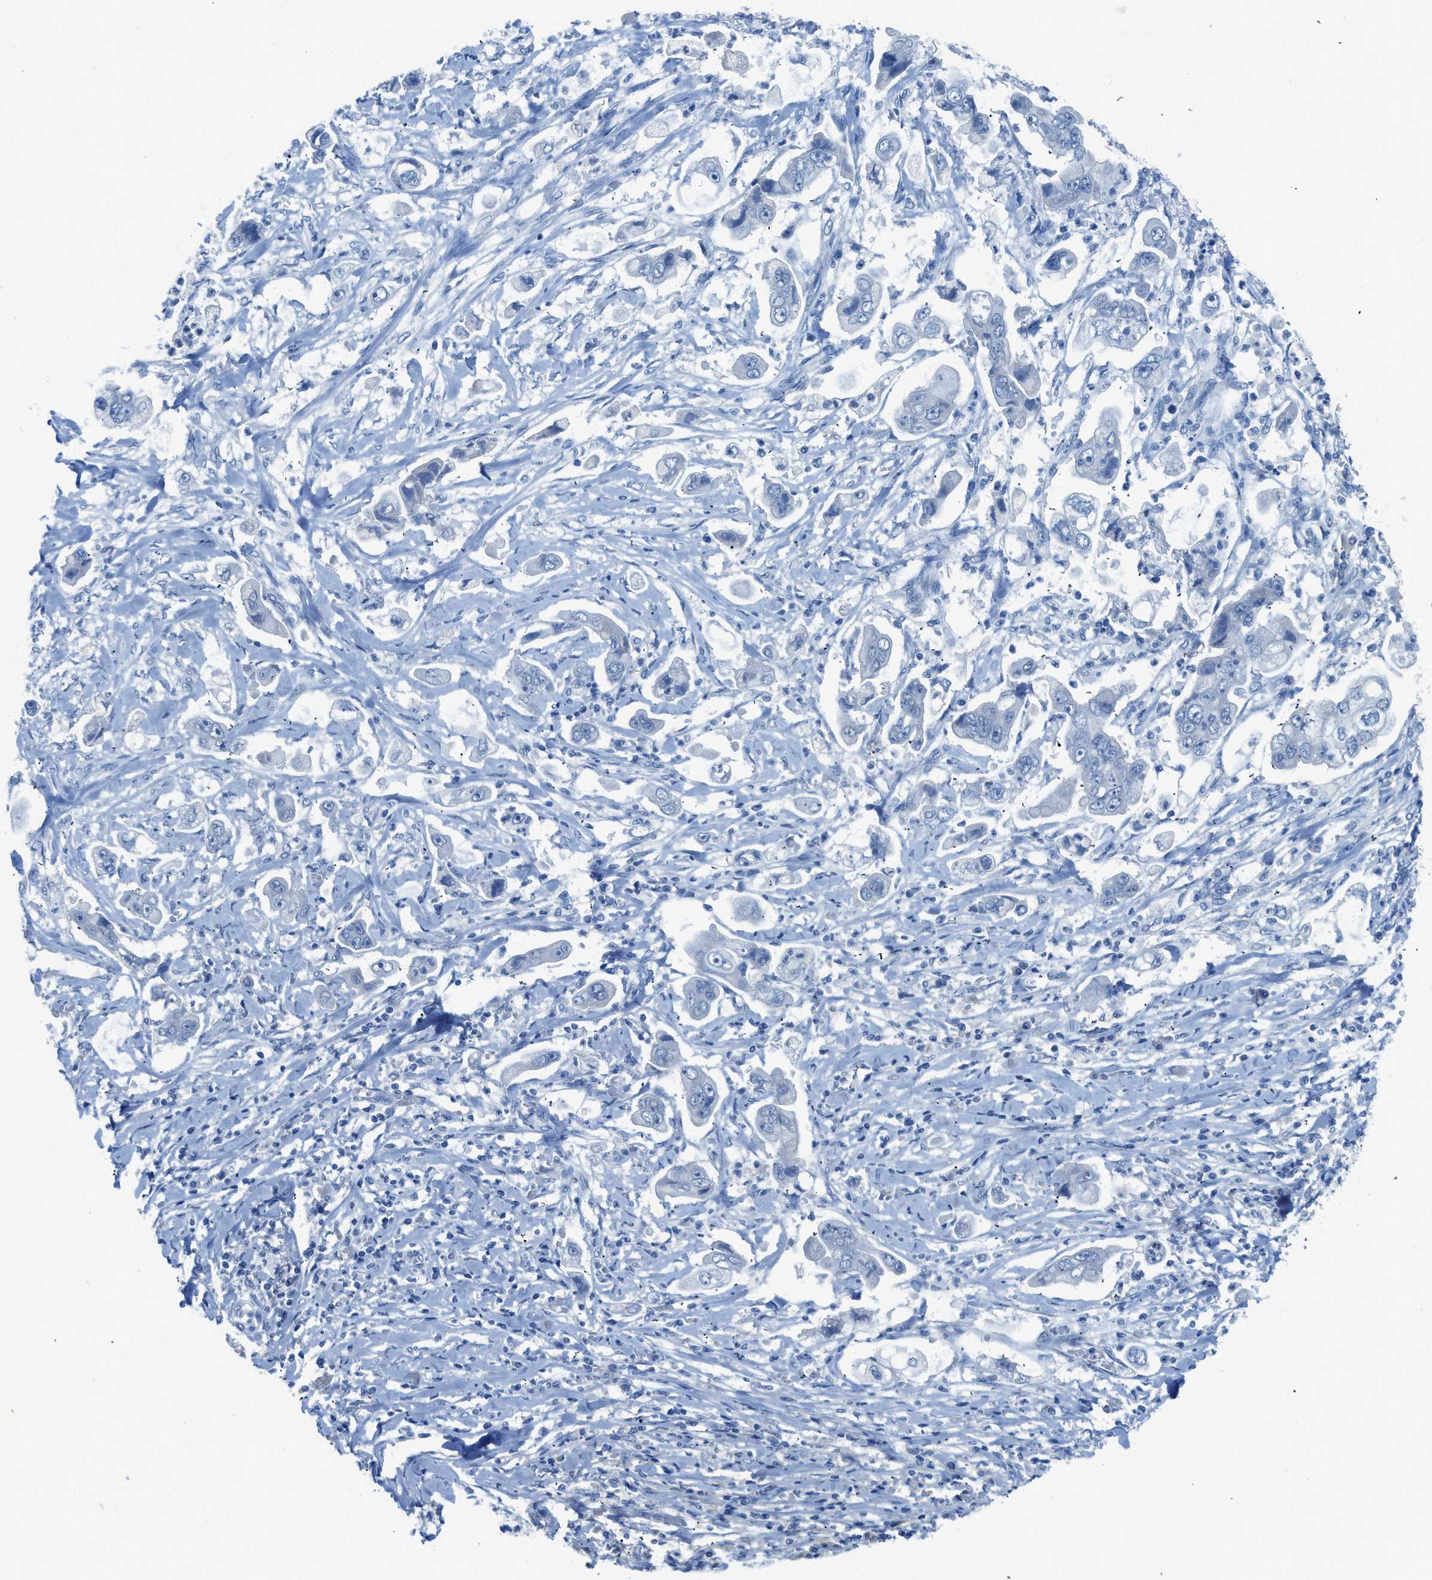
{"staining": {"intensity": "negative", "quantity": "none", "location": "none"}, "tissue": "stomach cancer", "cell_type": "Tumor cells", "image_type": "cancer", "snomed": [{"axis": "morphology", "description": "Adenocarcinoma, NOS"}, {"axis": "topography", "description": "Stomach"}], "caption": "Adenocarcinoma (stomach) was stained to show a protein in brown. There is no significant staining in tumor cells. (DAB (3,3'-diaminobenzidine) immunohistochemistry (IHC) with hematoxylin counter stain).", "gene": "ACAN", "patient": {"sex": "male", "age": 62}}